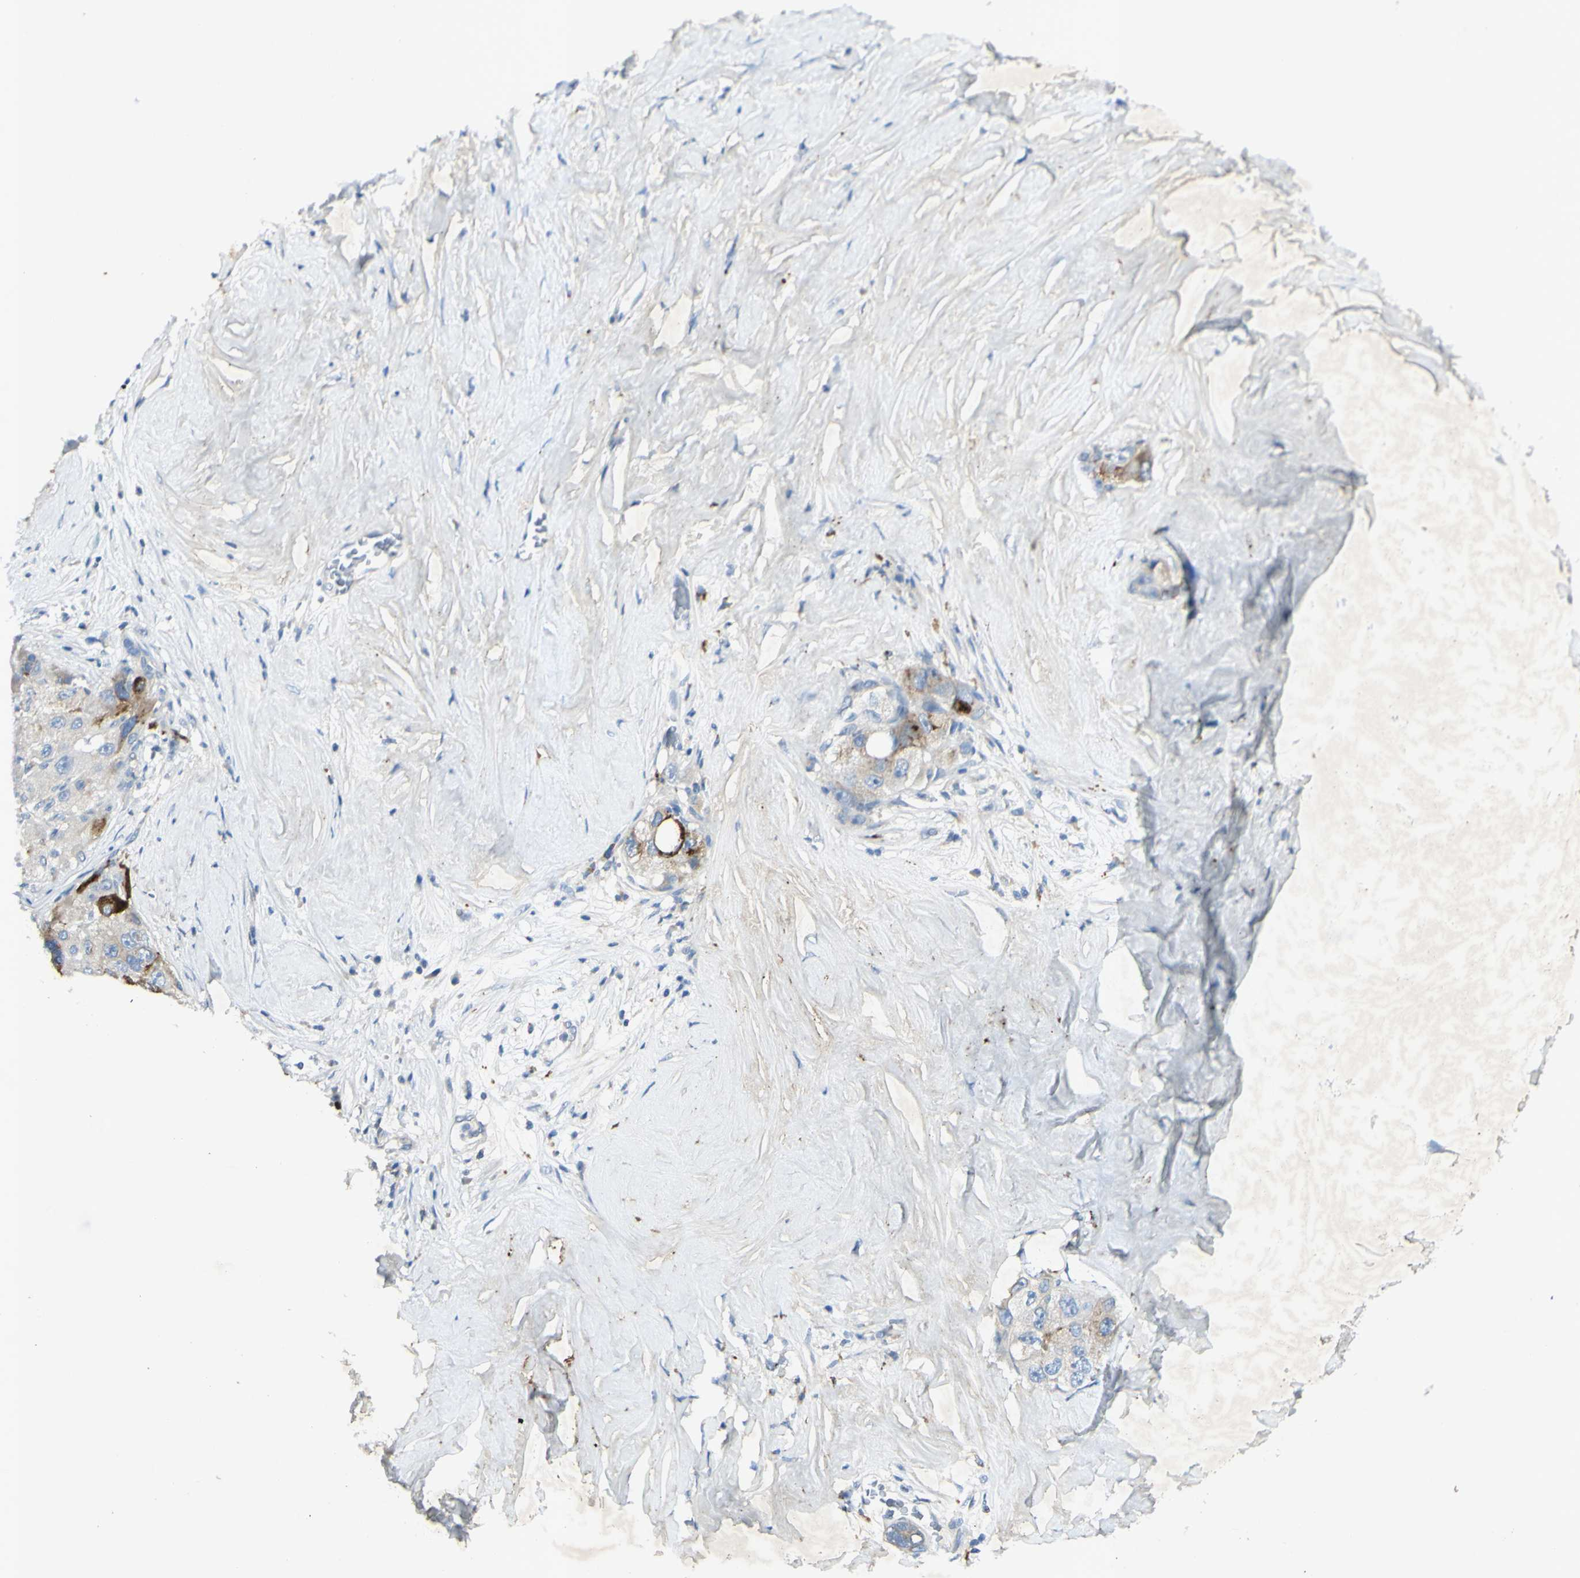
{"staining": {"intensity": "strong", "quantity": "<25%", "location": "cytoplasmic/membranous"}, "tissue": "liver cancer", "cell_type": "Tumor cells", "image_type": "cancer", "snomed": [{"axis": "morphology", "description": "Carcinoma, Hepatocellular, NOS"}, {"axis": "topography", "description": "Liver"}], "caption": "The photomicrograph exhibits staining of liver cancer (hepatocellular carcinoma), revealing strong cytoplasmic/membranous protein positivity (brown color) within tumor cells. The staining was performed using DAB (3,3'-diaminobenzidine) to visualize the protein expression in brown, while the nuclei were stained in blue with hematoxylin (Magnification: 20x).", "gene": "GDF15", "patient": {"sex": "male", "age": 80}}